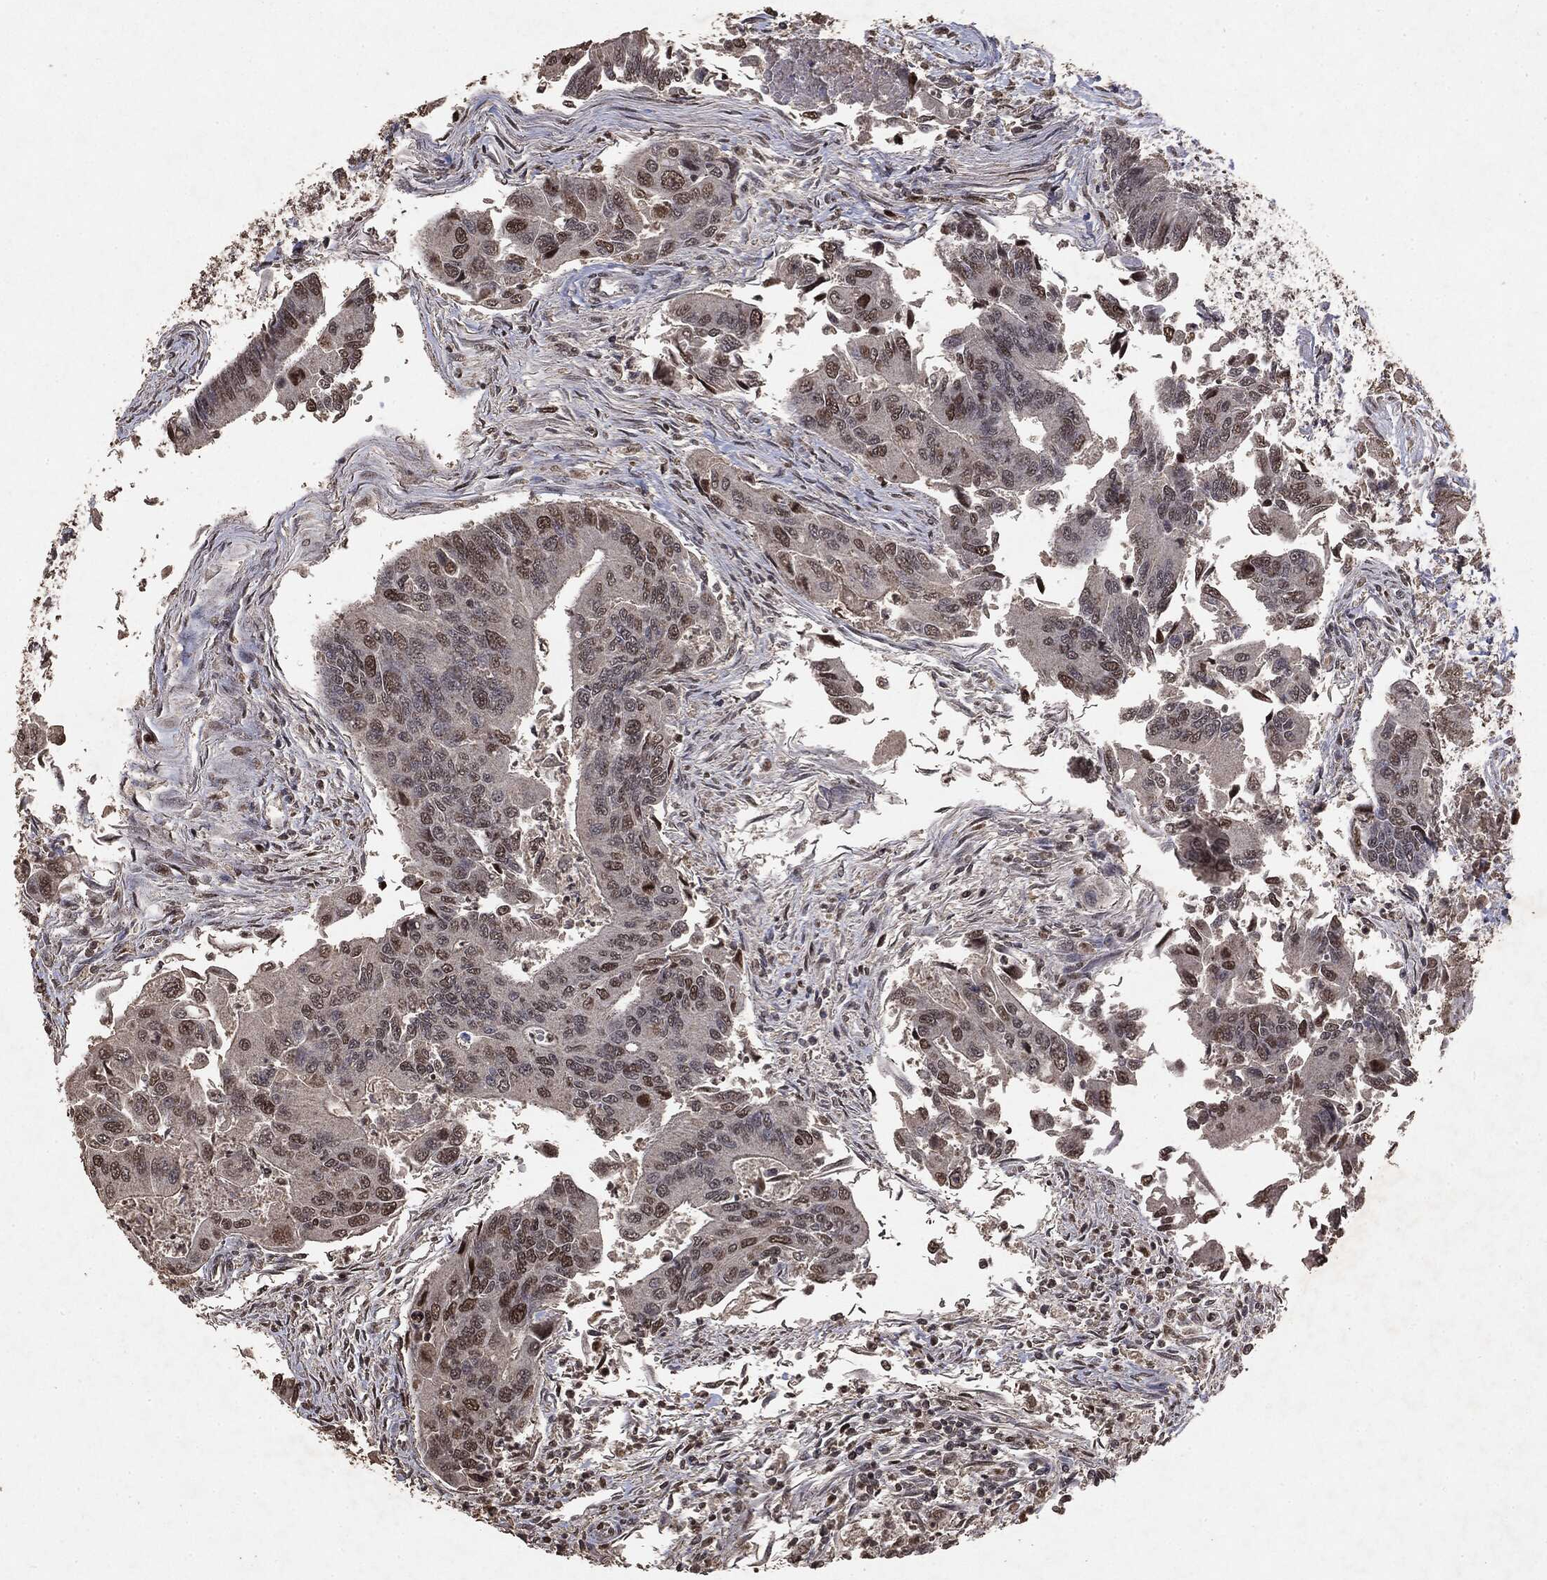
{"staining": {"intensity": "moderate", "quantity": "<25%", "location": "nuclear"}, "tissue": "colorectal cancer", "cell_type": "Tumor cells", "image_type": "cancer", "snomed": [{"axis": "morphology", "description": "Adenocarcinoma, NOS"}, {"axis": "topography", "description": "Colon"}], "caption": "Colorectal cancer was stained to show a protein in brown. There is low levels of moderate nuclear positivity in about <25% of tumor cells. (DAB IHC, brown staining for protein, blue staining for nuclei).", "gene": "RAD18", "patient": {"sex": "female", "age": 67}}